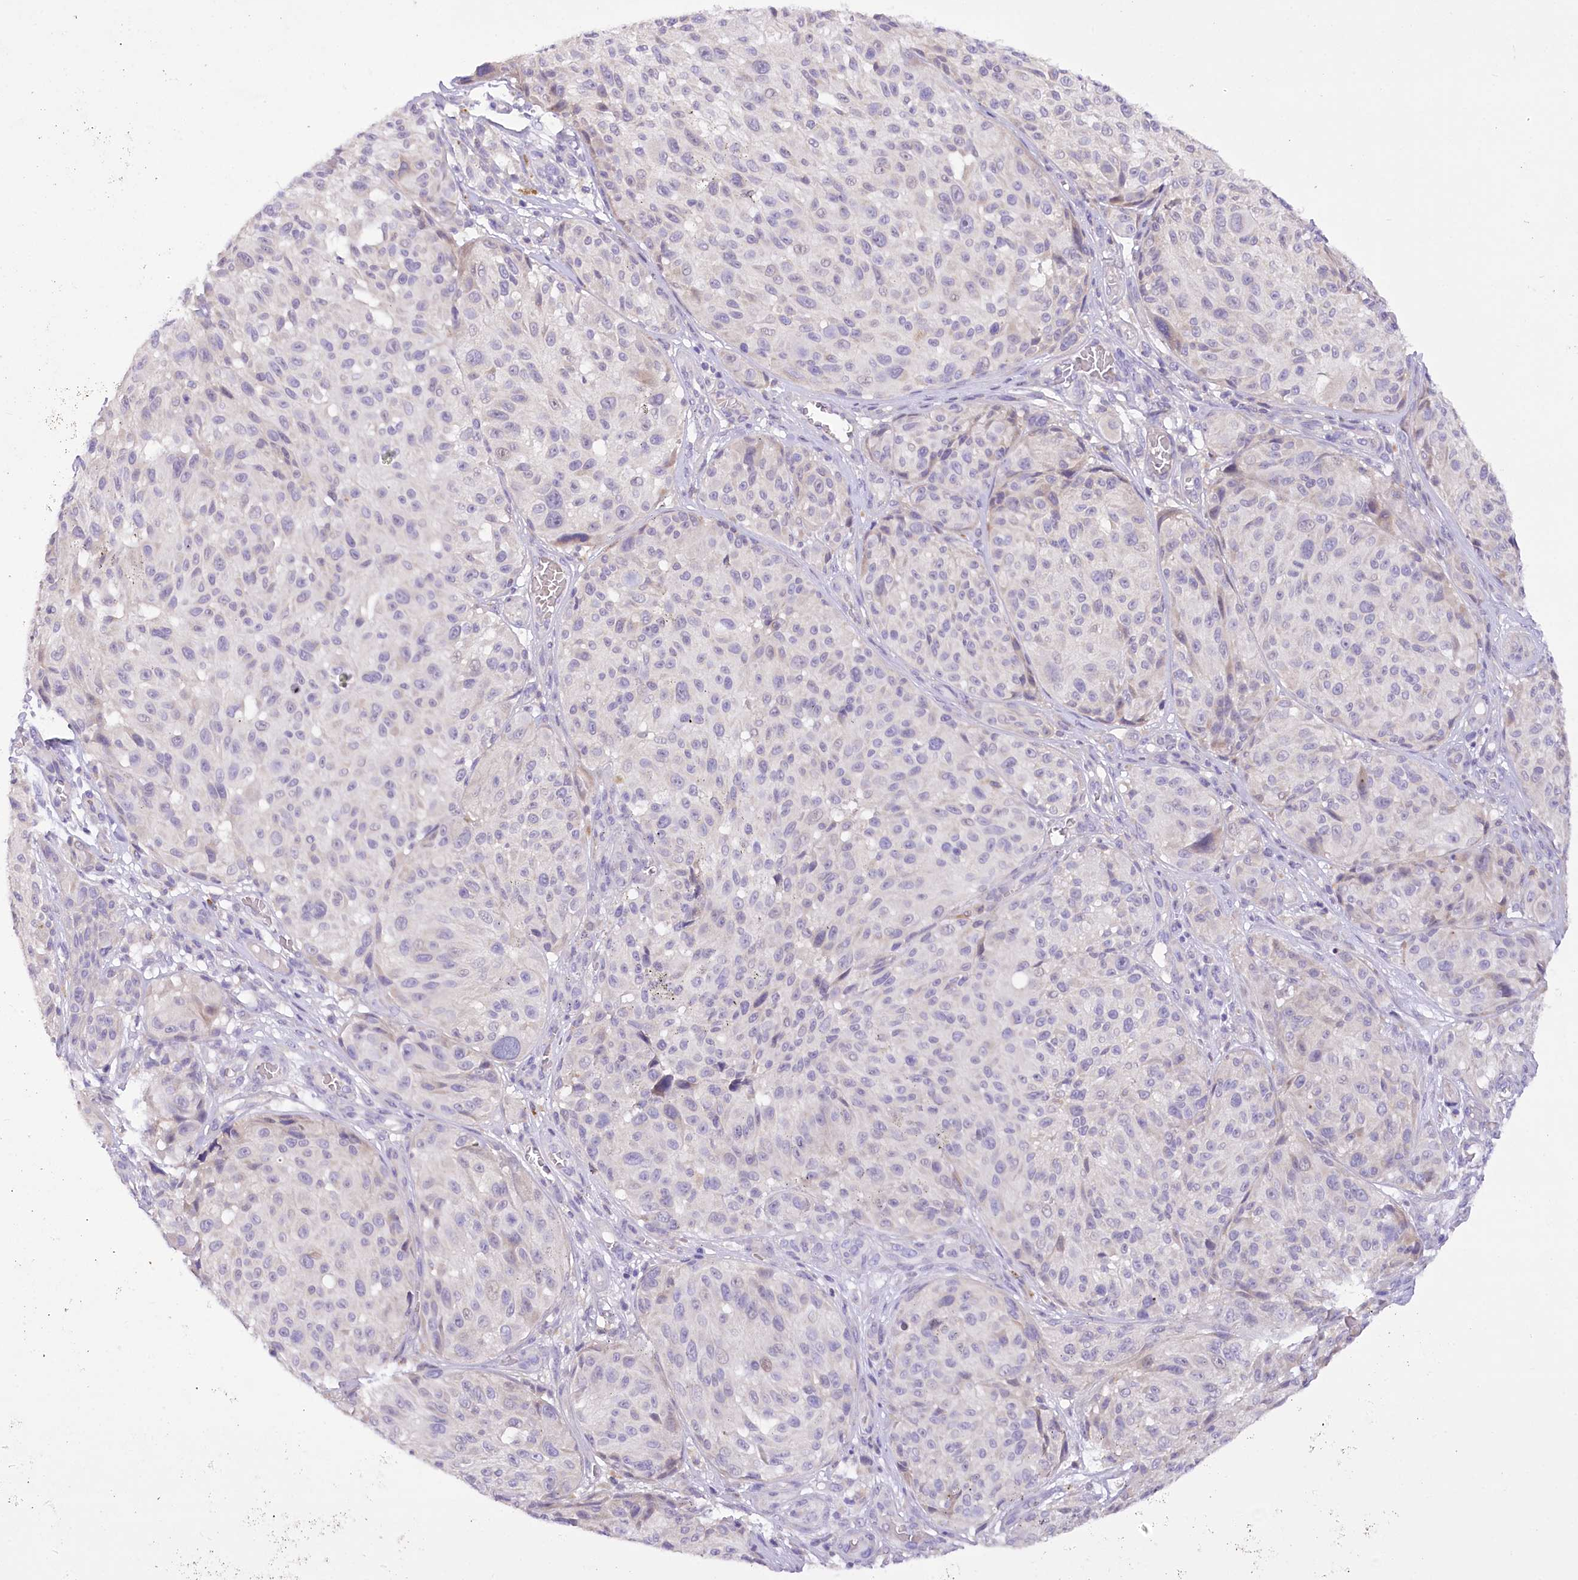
{"staining": {"intensity": "weak", "quantity": "<25%", "location": "cytoplasmic/membranous"}, "tissue": "melanoma", "cell_type": "Tumor cells", "image_type": "cancer", "snomed": [{"axis": "morphology", "description": "Malignant melanoma, NOS"}, {"axis": "topography", "description": "Skin"}], "caption": "IHC of malignant melanoma reveals no expression in tumor cells.", "gene": "DCUN1D1", "patient": {"sex": "male", "age": 83}}